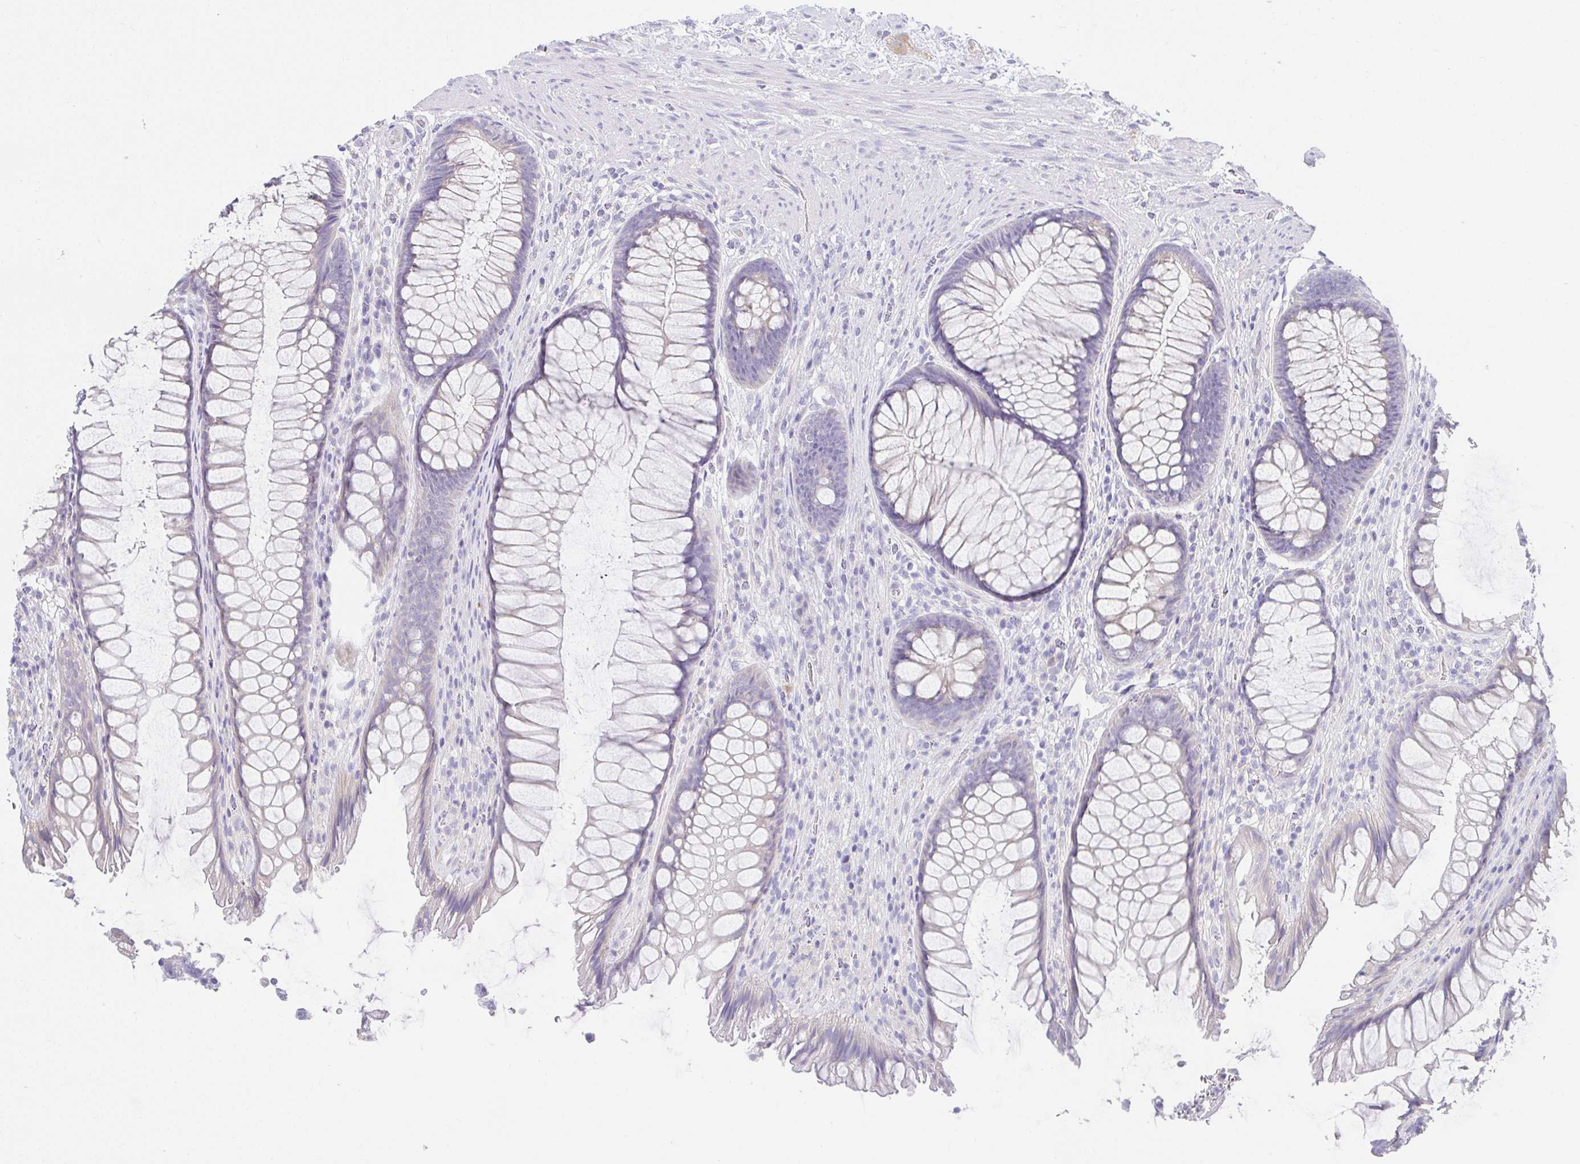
{"staining": {"intensity": "negative", "quantity": "none", "location": "none"}, "tissue": "rectum", "cell_type": "Glandular cells", "image_type": "normal", "snomed": [{"axis": "morphology", "description": "Normal tissue, NOS"}, {"axis": "topography", "description": "Rectum"}], "caption": "Rectum stained for a protein using IHC demonstrates no positivity glandular cells.", "gene": "VGLL1", "patient": {"sex": "male", "age": 53}}